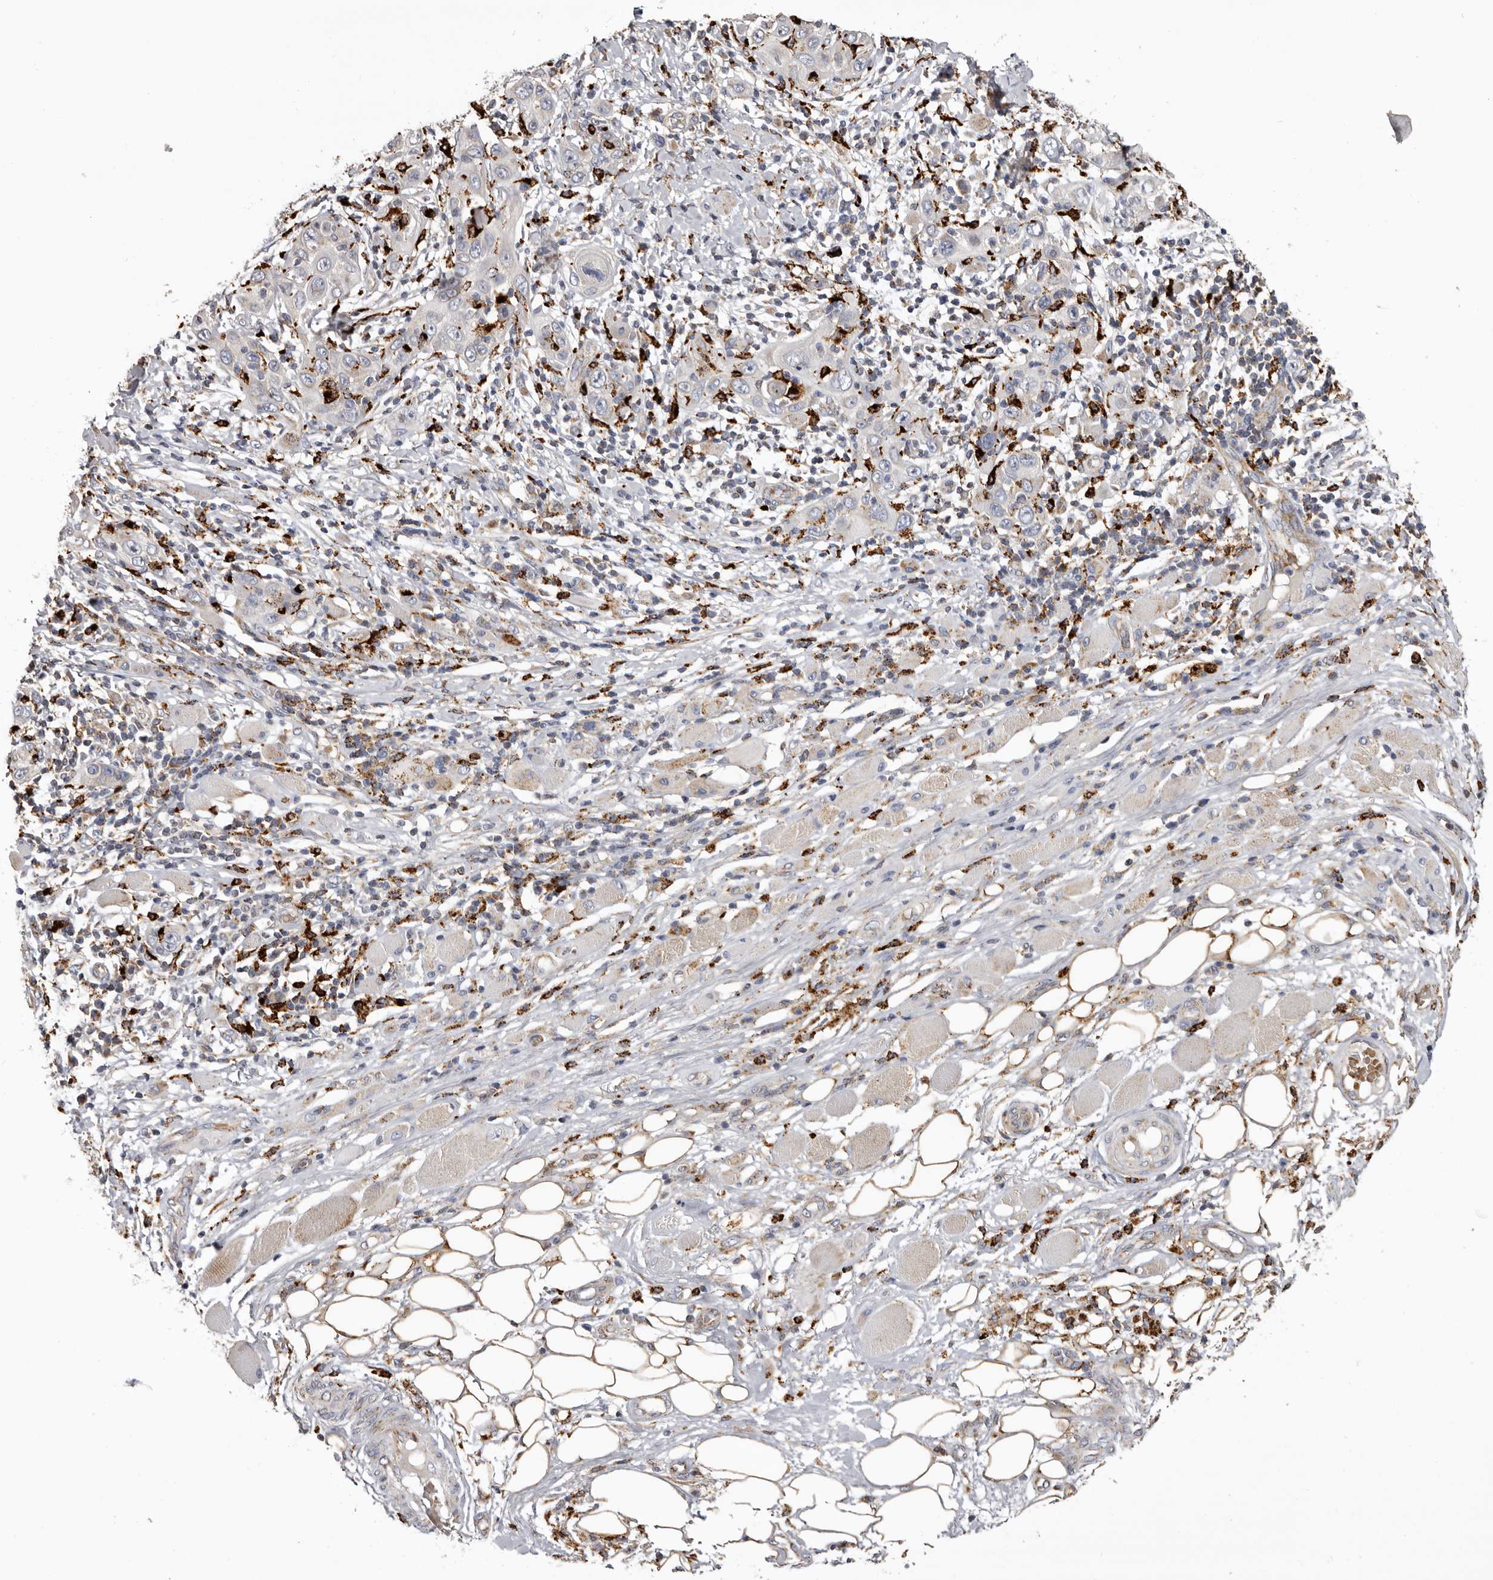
{"staining": {"intensity": "negative", "quantity": "none", "location": "none"}, "tissue": "skin cancer", "cell_type": "Tumor cells", "image_type": "cancer", "snomed": [{"axis": "morphology", "description": "Squamous cell carcinoma, NOS"}, {"axis": "topography", "description": "Skin"}], "caption": "Tumor cells are negative for protein expression in human skin cancer (squamous cell carcinoma). The staining was performed using DAB (3,3'-diaminobenzidine) to visualize the protein expression in brown, while the nuclei were stained in blue with hematoxylin (Magnification: 20x).", "gene": "MECR", "patient": {"sex": "female", "age": 88}}